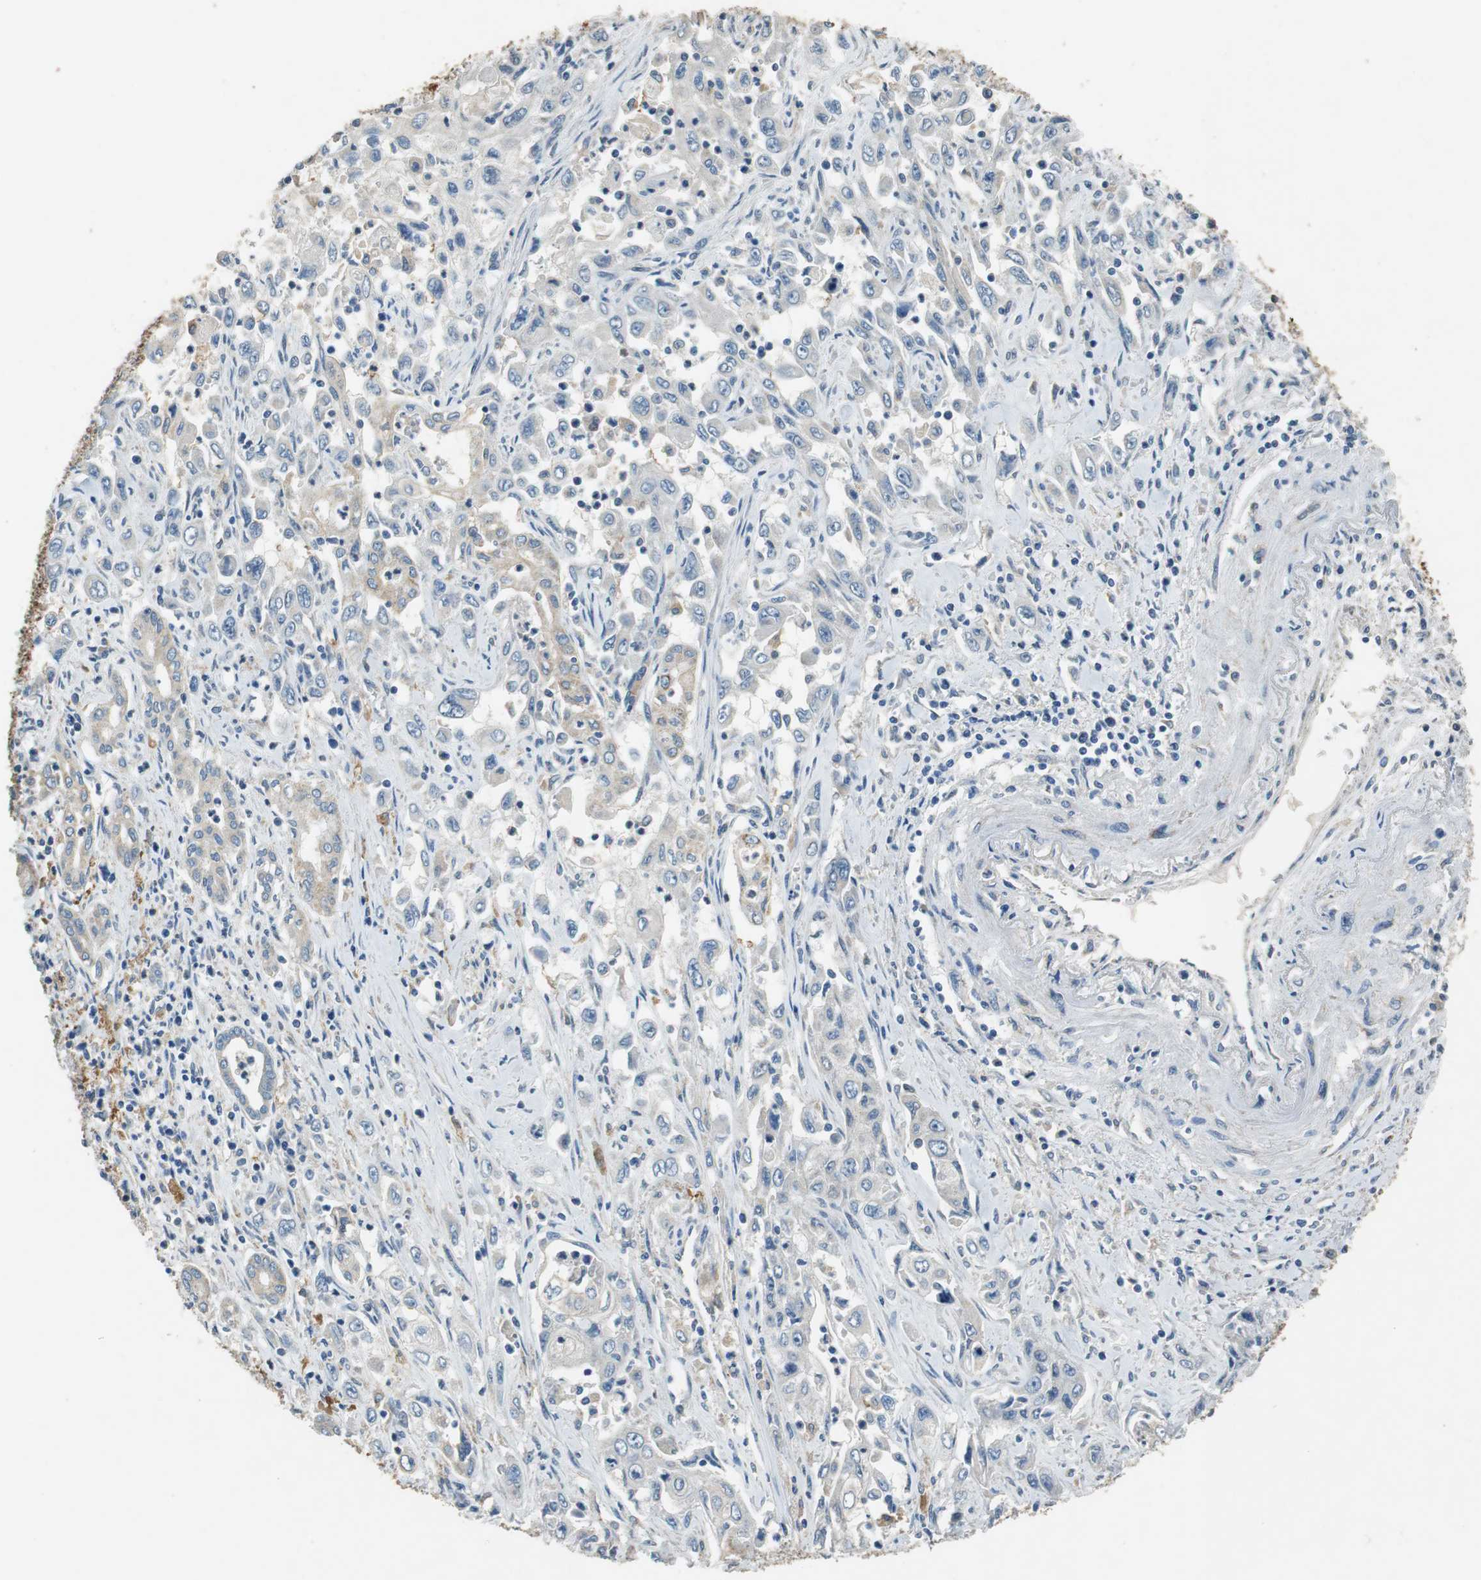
{"staining": {"intensity": "weak", "quantity": "25%-75%", "location": "cytoplasmic/membranous"}, "tissue": "pancreatic cancer", "cell_type": "Tumor cells", "image_type": "cancer", "snomed": [{"axis": "morphology", "description": "Adenocarcinoma, NOS"}, {"axis": "topography", "description": "Pancreas"}], "caption": "This histopathology image demonstrates immunohistochemistry staining of human pancreatic cancer, with low weak cytoplasmic/membranous staining in approximately 25%-75% of tumor cells.", "gene": "ALDH4A1", "patient": {"sex": "male", "age": 70}}